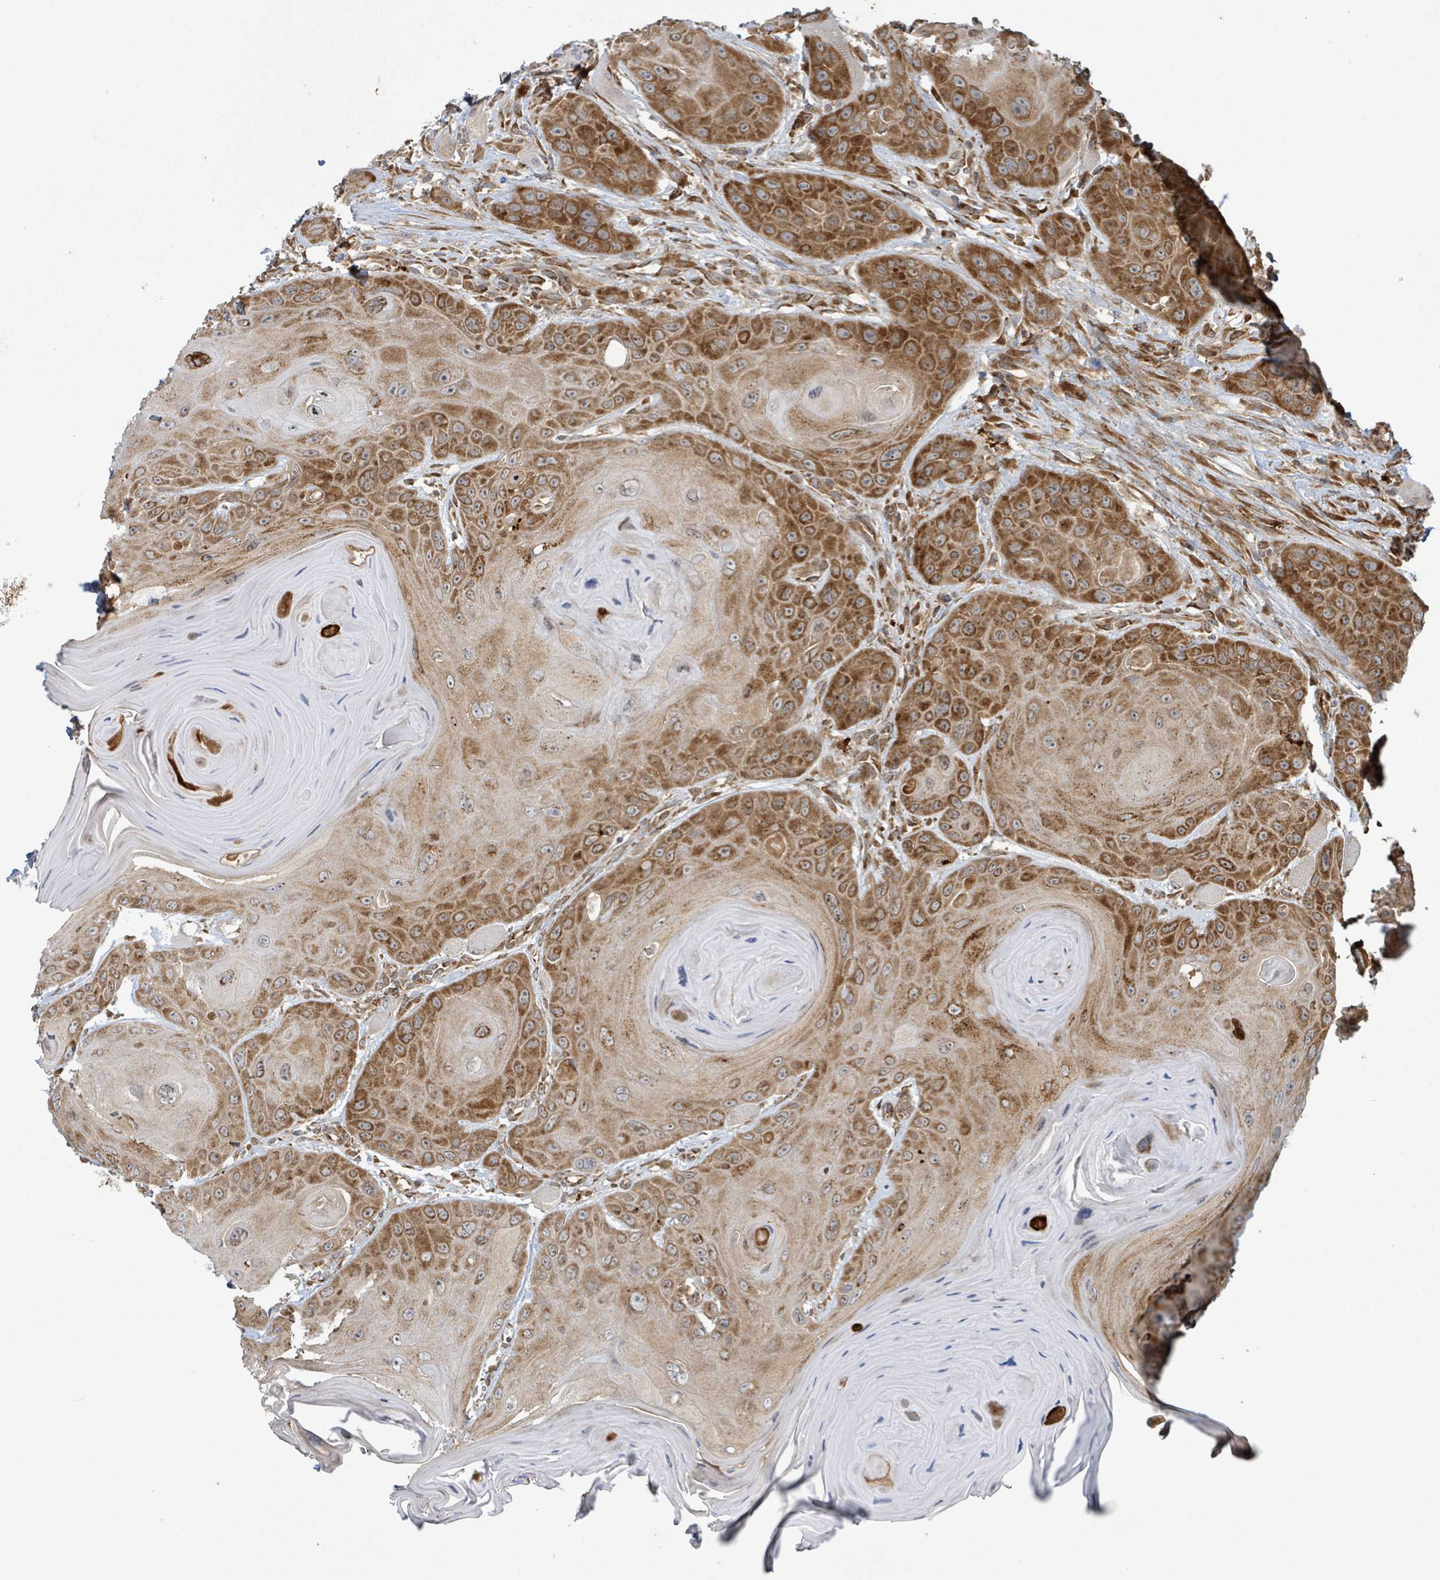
{"staining": {"intensity": "strong", "quantity": ">75%", "location": "cytoplasmic/membranous"}, "tissue": "head and neck cancer", "cell_type": "Tumor cells", "image_type": "cancer", "snomed": [{"axis": "morphology", "description": "Squamous cell carcinoma, NOS"}, {"axis": "topography", "description": "Head-Neck"}], "caption": "Tumor cells show strong cytoplasmic/membranous expression in approximately >75% of cells in head and neck squamous cell carcinoma.", "gene": "OR51E1", "patient": {"sex": "female", "age": 59}}